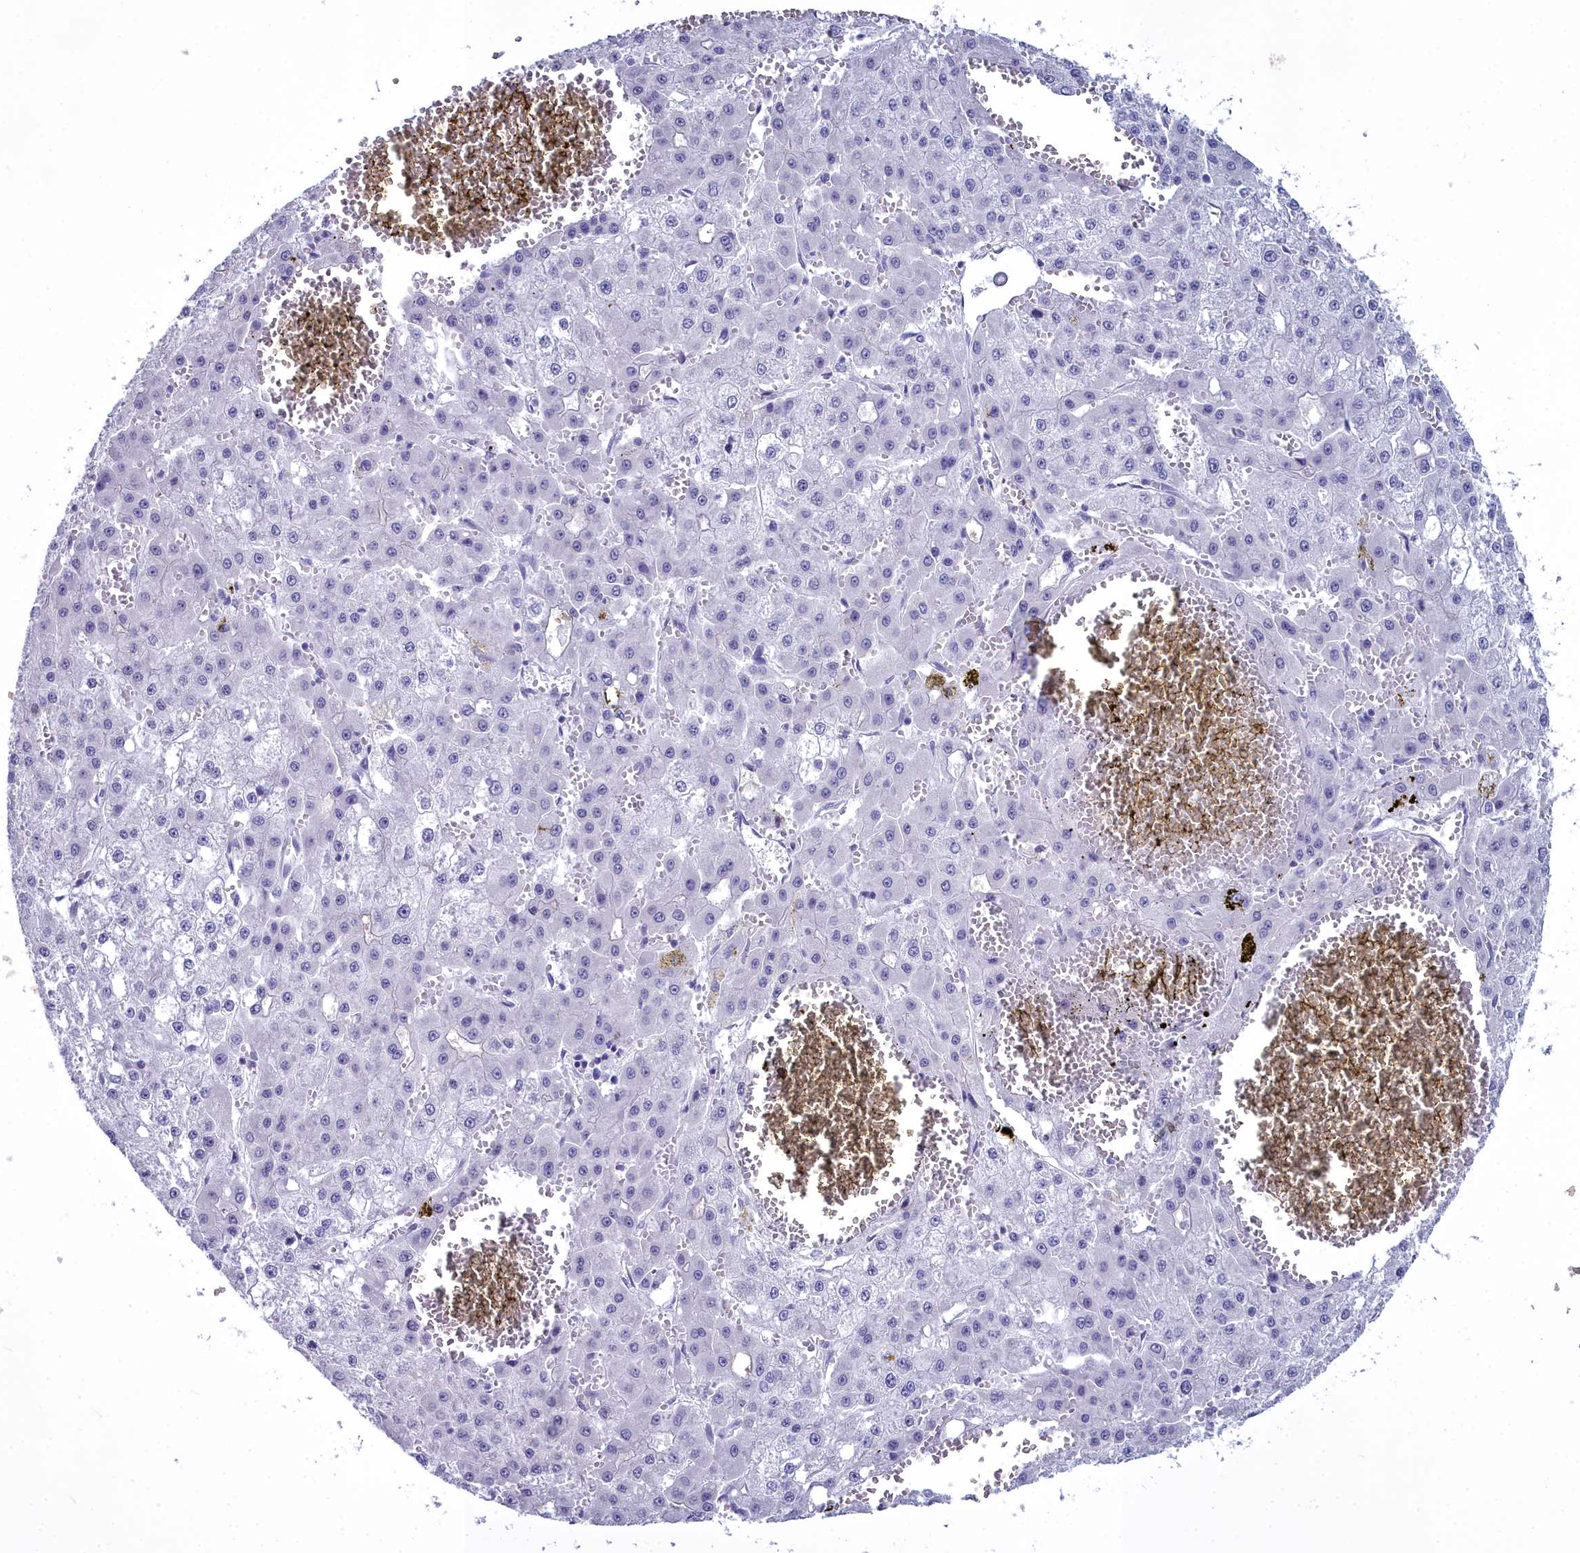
{"staining": {"intensity": "negative", "quantity": "none", "location": "none"}, "tissue": "liver cancer", "cell_type": "Tumor cells", "image_type": "cancer", "snomed": [{"axis": "morphology", "description": "Carcinoma, Hepatocellular, NOS"}, {"axis": "topography", "description": "Liver"}], "caption": "Tumor cells are negative for brown protein staining in hepatocellular carcinoma (liver).", "gene": "MAP6", "patient": {"sex": "male", "age": 47}}